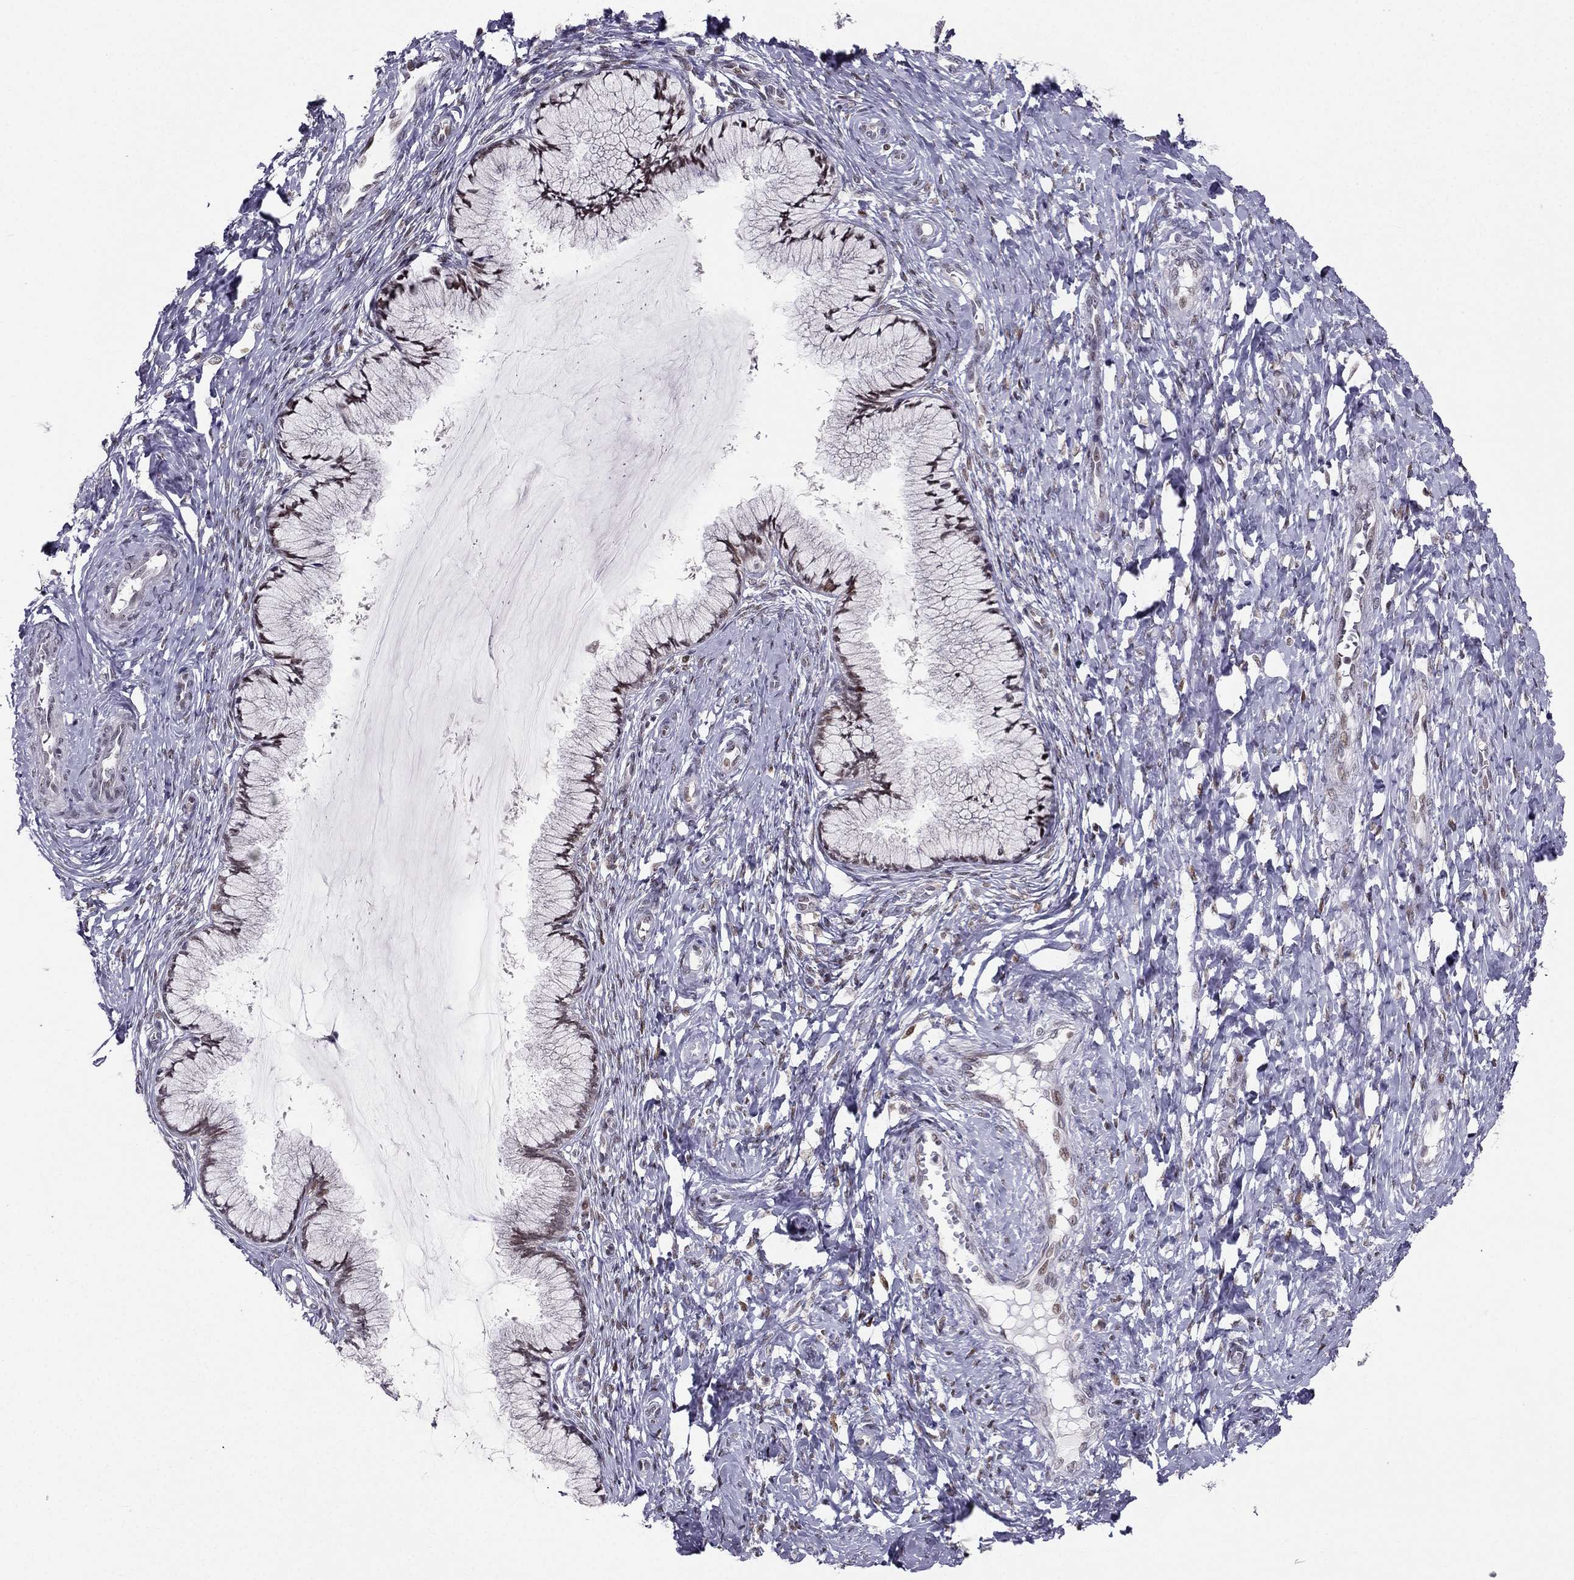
{"staining": {"intensity": "weak", "quantity": "25%-75%", "location": "nuclear"}, "tissue": "cervix", "cell_type": "Glandular cells", "image_type": "normal", "snomed": [{"axis": "morphology", "description": "Normal tissue, NOS"}, {"axis": "topography", "description": "Cervix"}], "caption": "Benign cervix was stained to show a protein in brown. There is low levels of weak nuclear positivity in approximately 25%-75% of glandular cells. The protein is stained brown, and the nuclei are stained in blue (DAB IHC with brightfield microscopy, high magnification).", "gene": "RPRD2", "patient": {"sex": "female", "age": 37}}